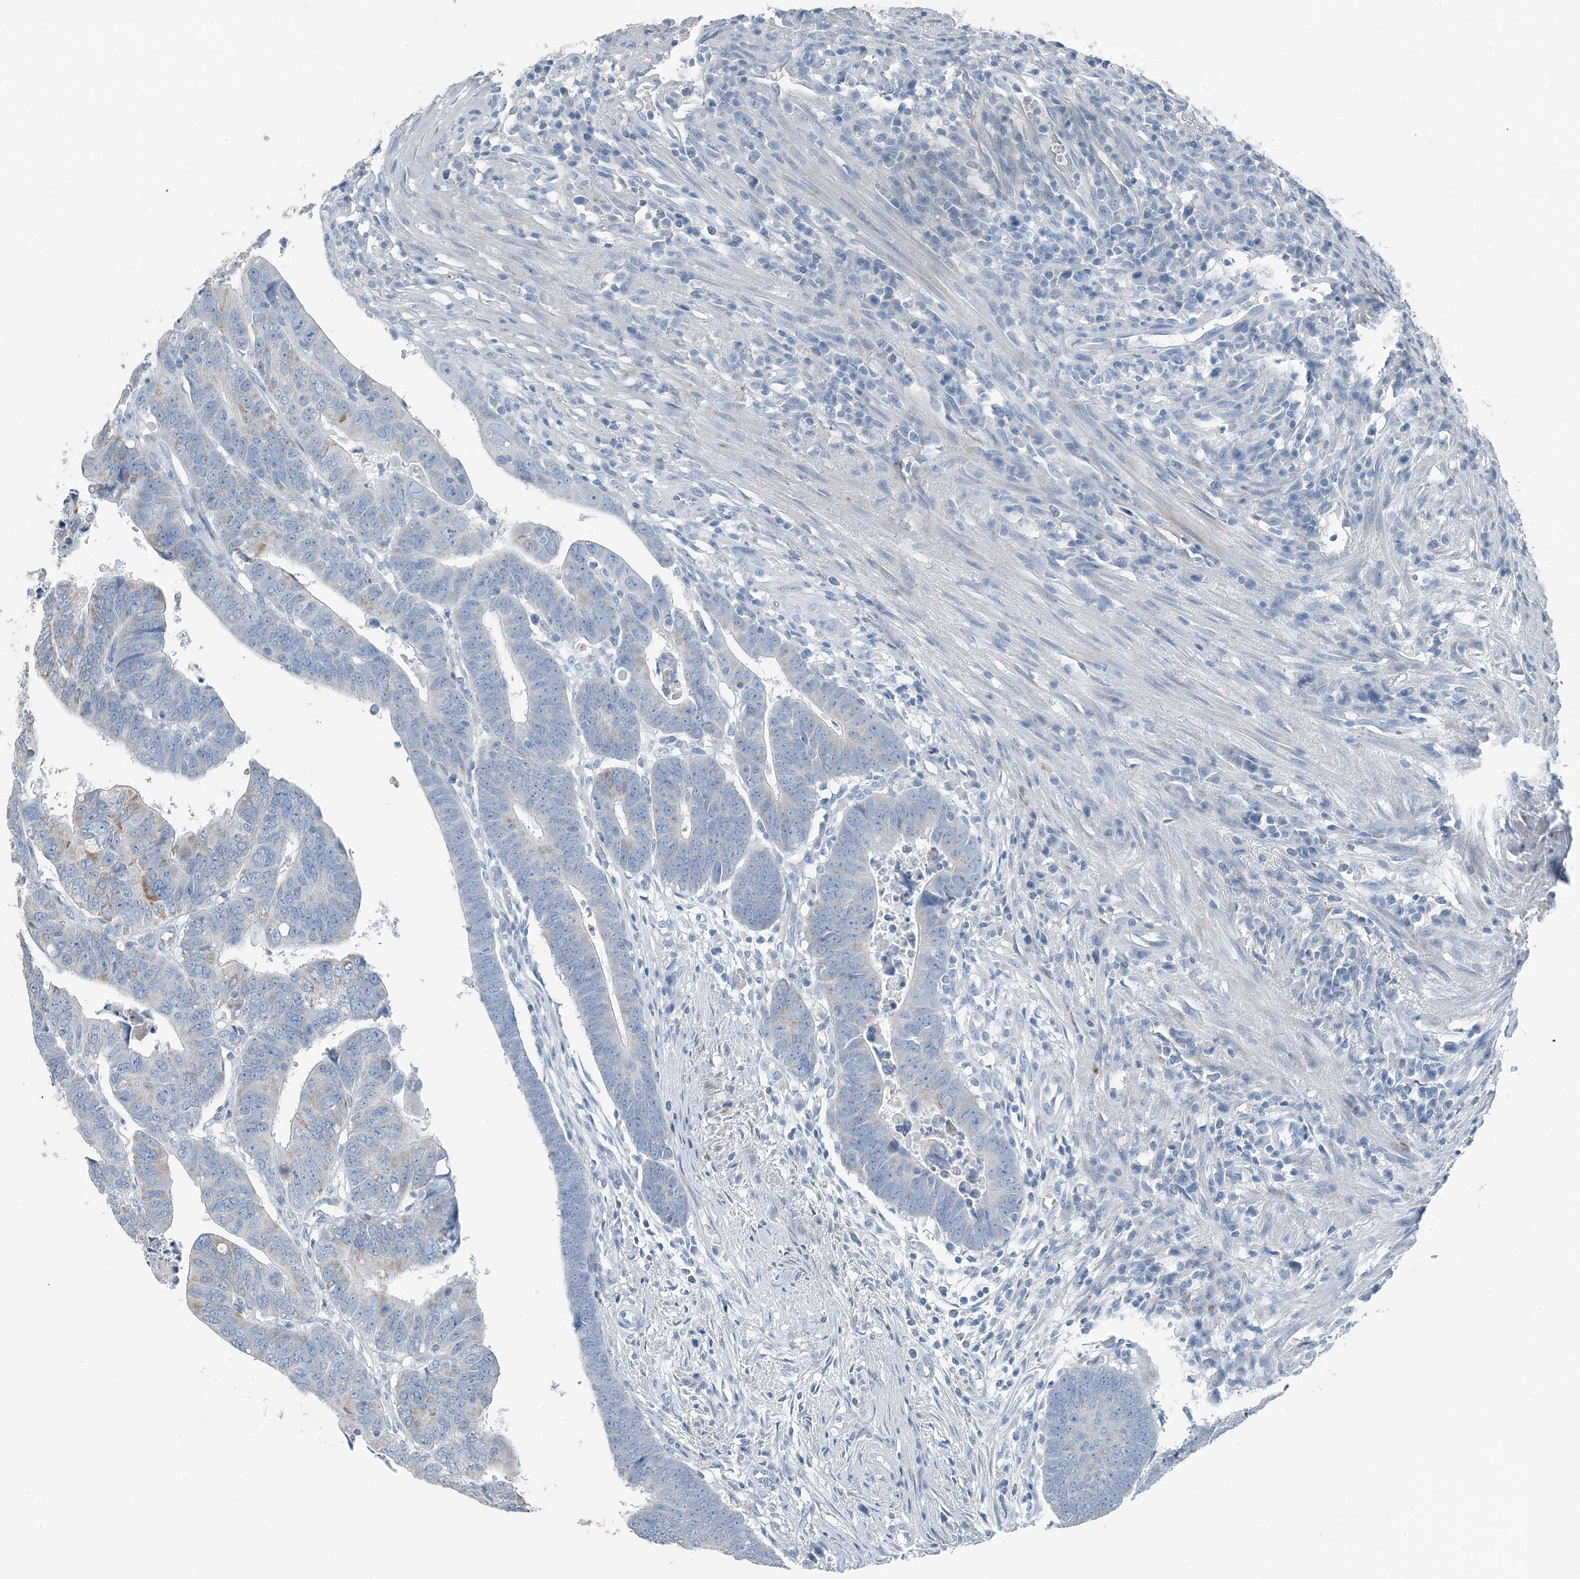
{"staining": {"intensity": "weak", "quantity": "<25%", "location": "cytoplasmic/membranous"}, "tissue": "colorectal cancer", "cell_type": "Tumor cells", "image_type": "cancer", "snomed": [{"axis": "morphology", "description": "Adenocarcinoma, NOS"}, {"axis": "topography", "description": "Rectum"}], "caption": "Immunohistochemistry of colorectal cancer demonstrates no staining in tumor cells. (Brightfield microscopy of DAB (3,3'-diaminobenzidine) immunohistochemistry (IHC) at high magnification).", "gene": "FAM162A", "patient": {"sex": "female", "age": 65}}